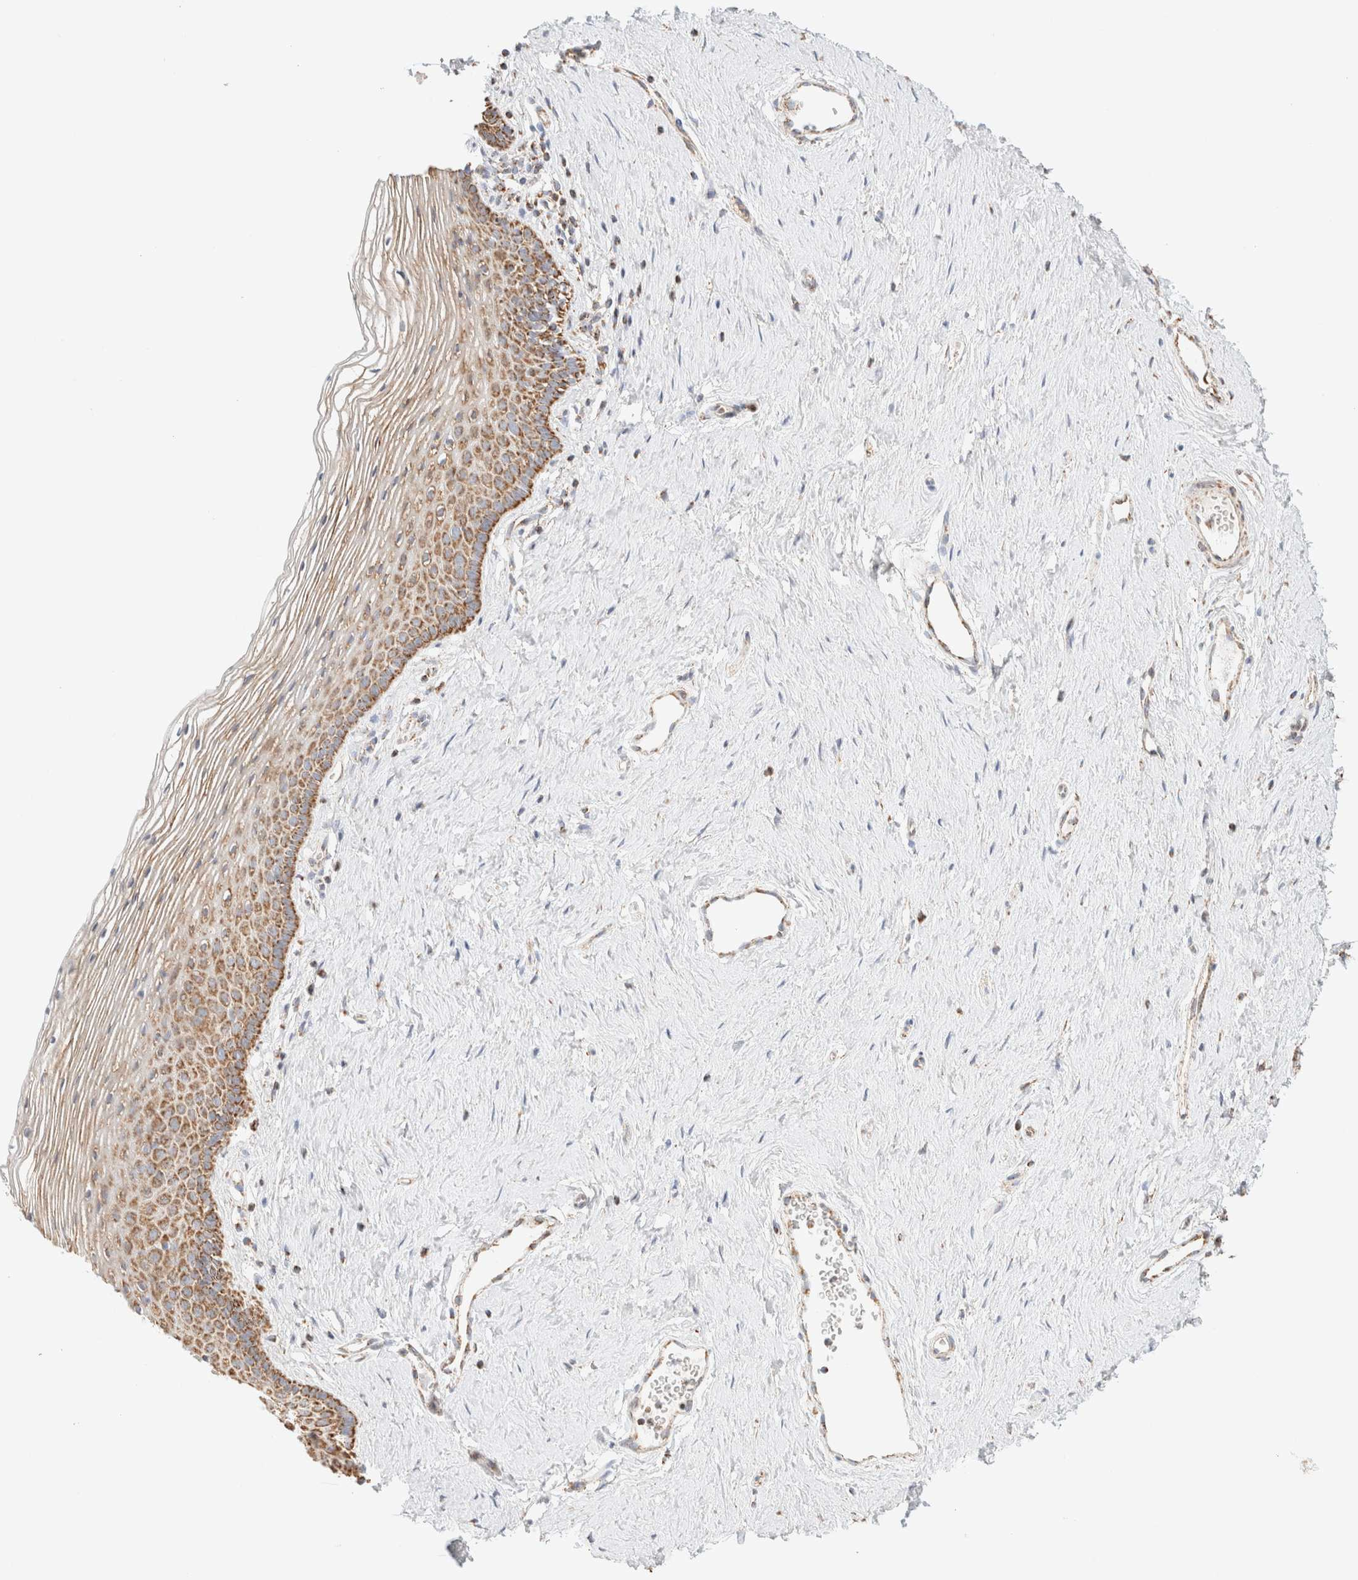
{"staining": {"intensity": "moderate", "quantity": ">75%", "location": "cytoplasmic/membranous"}, "tissue": "vagina", "cell_type": "Squamous epithelial cells", "image_type": "normal", "snomed": [{"axis": "morphology", "description": "Normal tissue, NOS"}, {"axis": "topography", "description": "Vagina"}], "caption": "Immunohistochemistry (IHC) histopathology image of unremarkable vagina: vagina stained using immunohistochemistry shows medium levels of moderate protein expression localized specifically in the cytoplasmic/membranous of squamous epithelial cells, appearing as a cytoplasmic/membranous brown color.", "gene": "PHB2", "patient": {"sex": "female", "age": 32}}